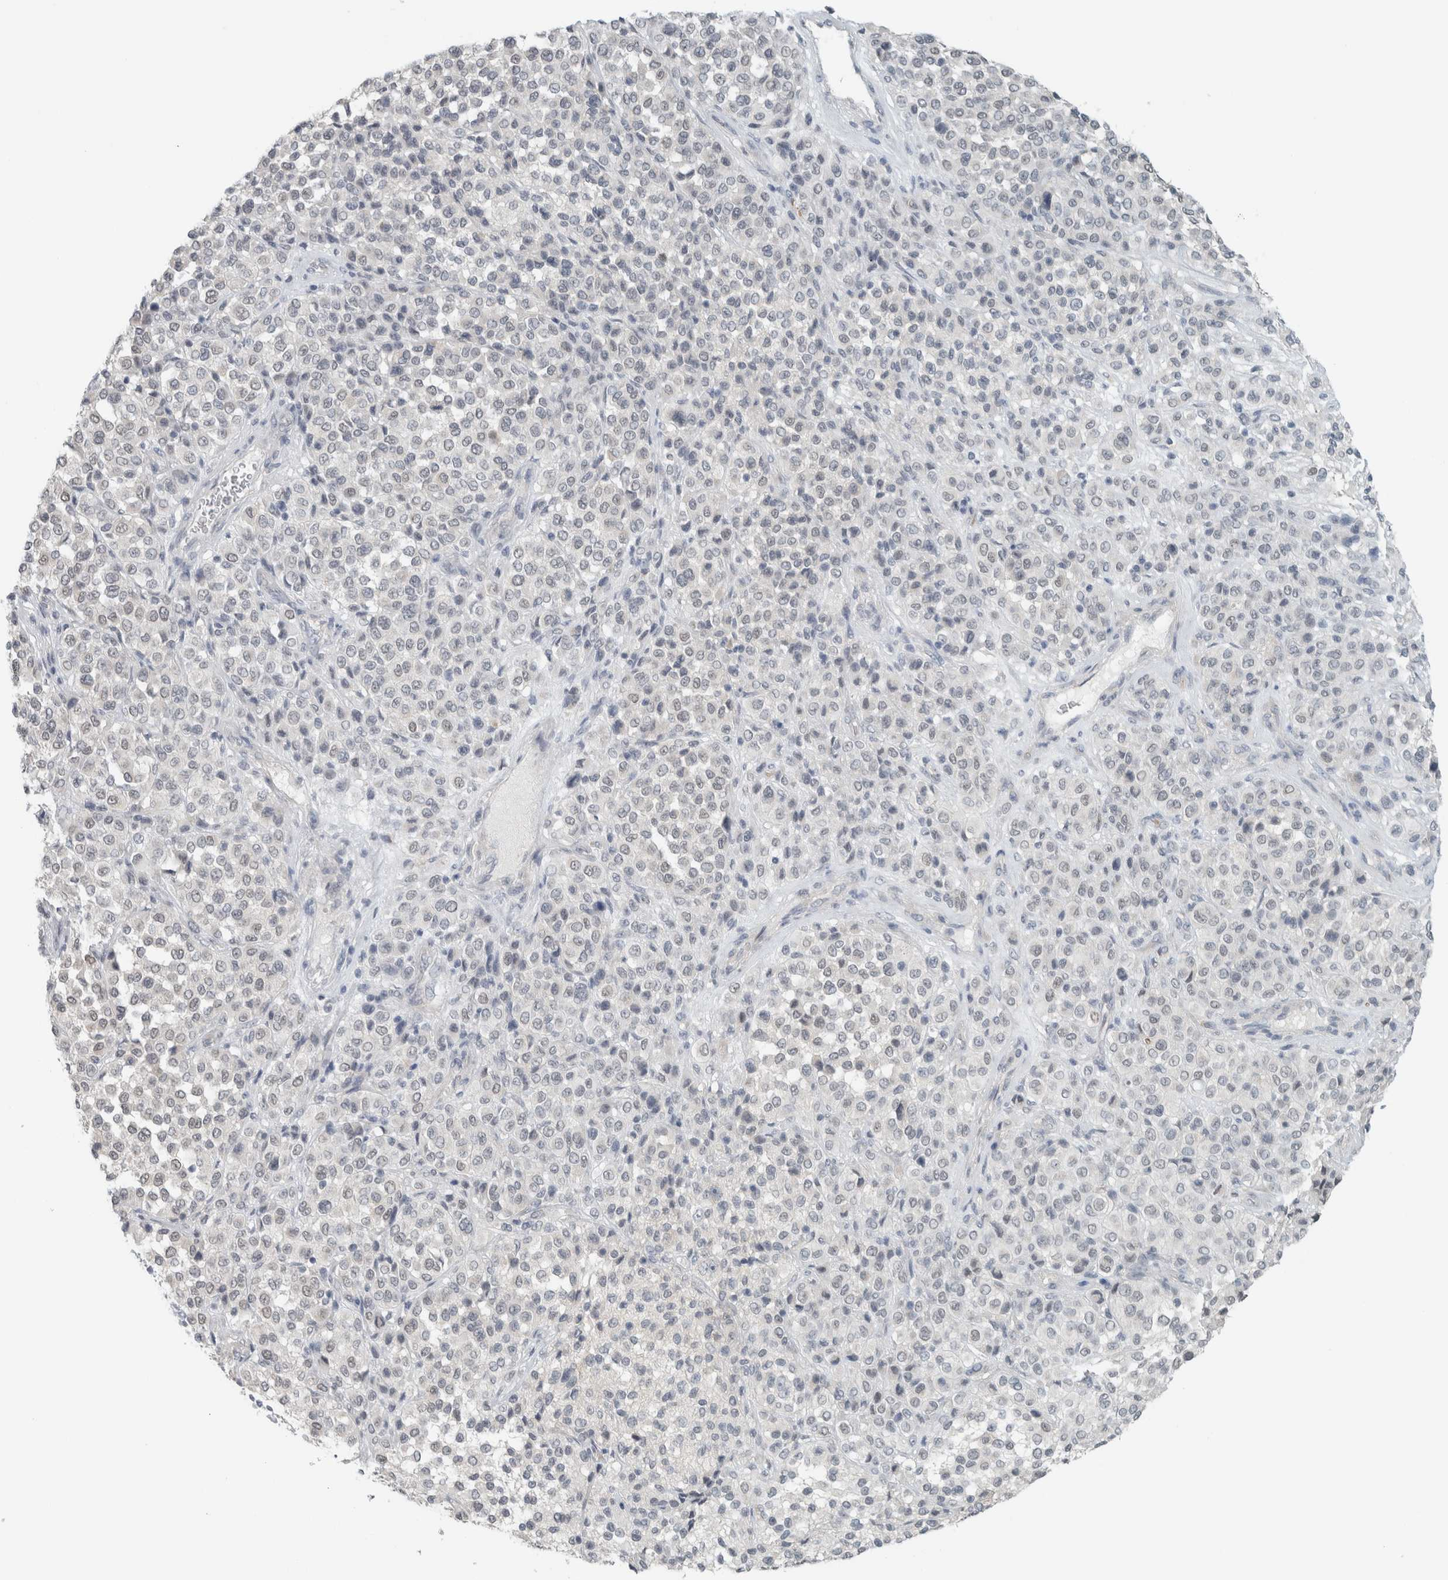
{"staining": {"intensity": "negative", "quantity": "none", "location": "none"}, "tissue": "melanoma", "cell_type": "Tumor cells", "image_type": "cancer", "snomed": [{"axis": "morphology", "description": "Malignant melanoma, Metastatic site"}, {"axis": "topography", "description": "Pancreas"}], "caption": "This is an IHC photomicrograph of human malignant melanoma (metastatic site). There is no positivity in tumor cells.", "gene": "TRIT1", "patient": {"sex": "female", "age": 30}}